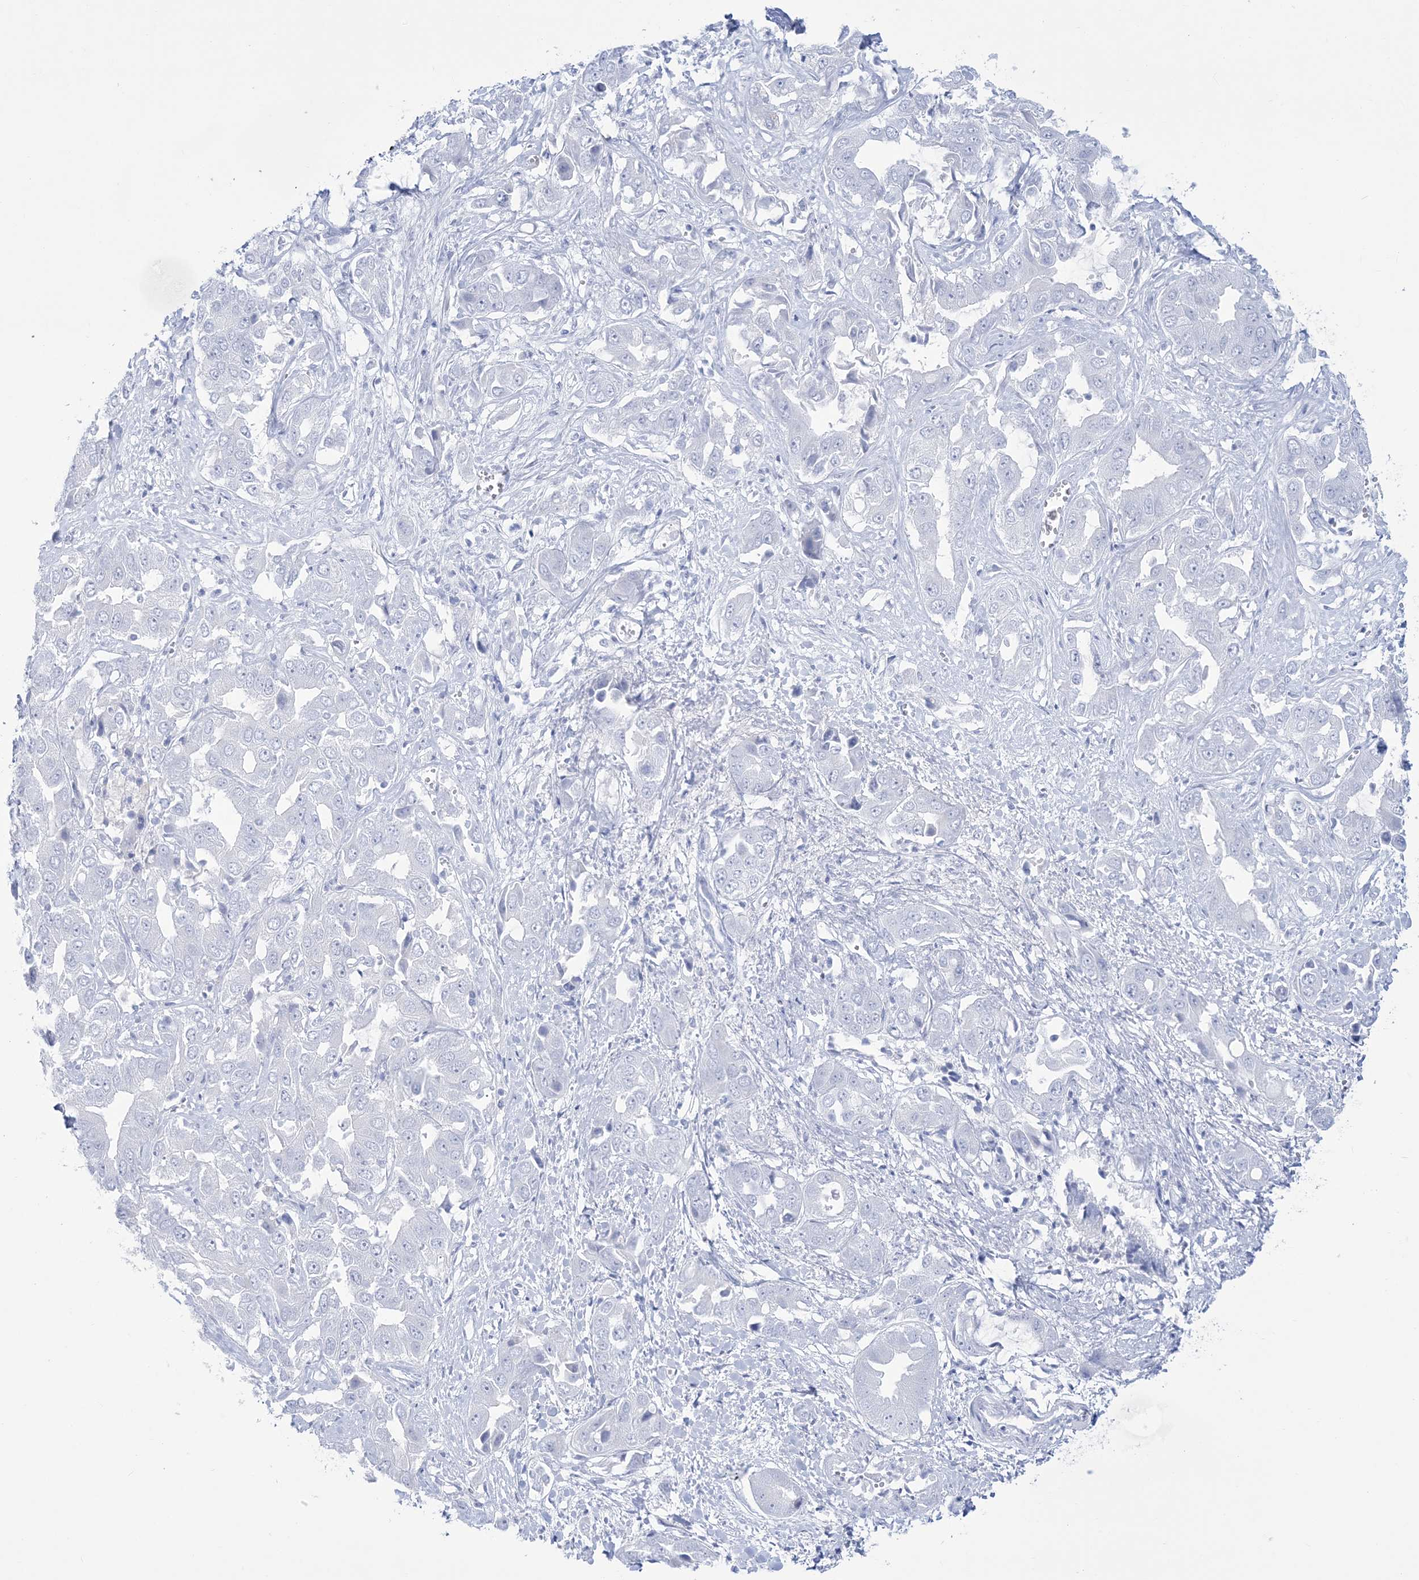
{"staining": {"intensity": "negative", "quantity": "none", "location": "none"}, "tissue": "liver cancer", "cell_type": "Tumor cells", "image_type": "cancer", "snomed": [{"axis": "morphology", "description": "Cholangiocarcinoma"}, {"axis": "topography", "description": "Liver"}], "caption": "Tumor cells show no significant positivity in liver cancer.", "gene": "RBP2", "patient": {"sex": "female", "age": 52}}